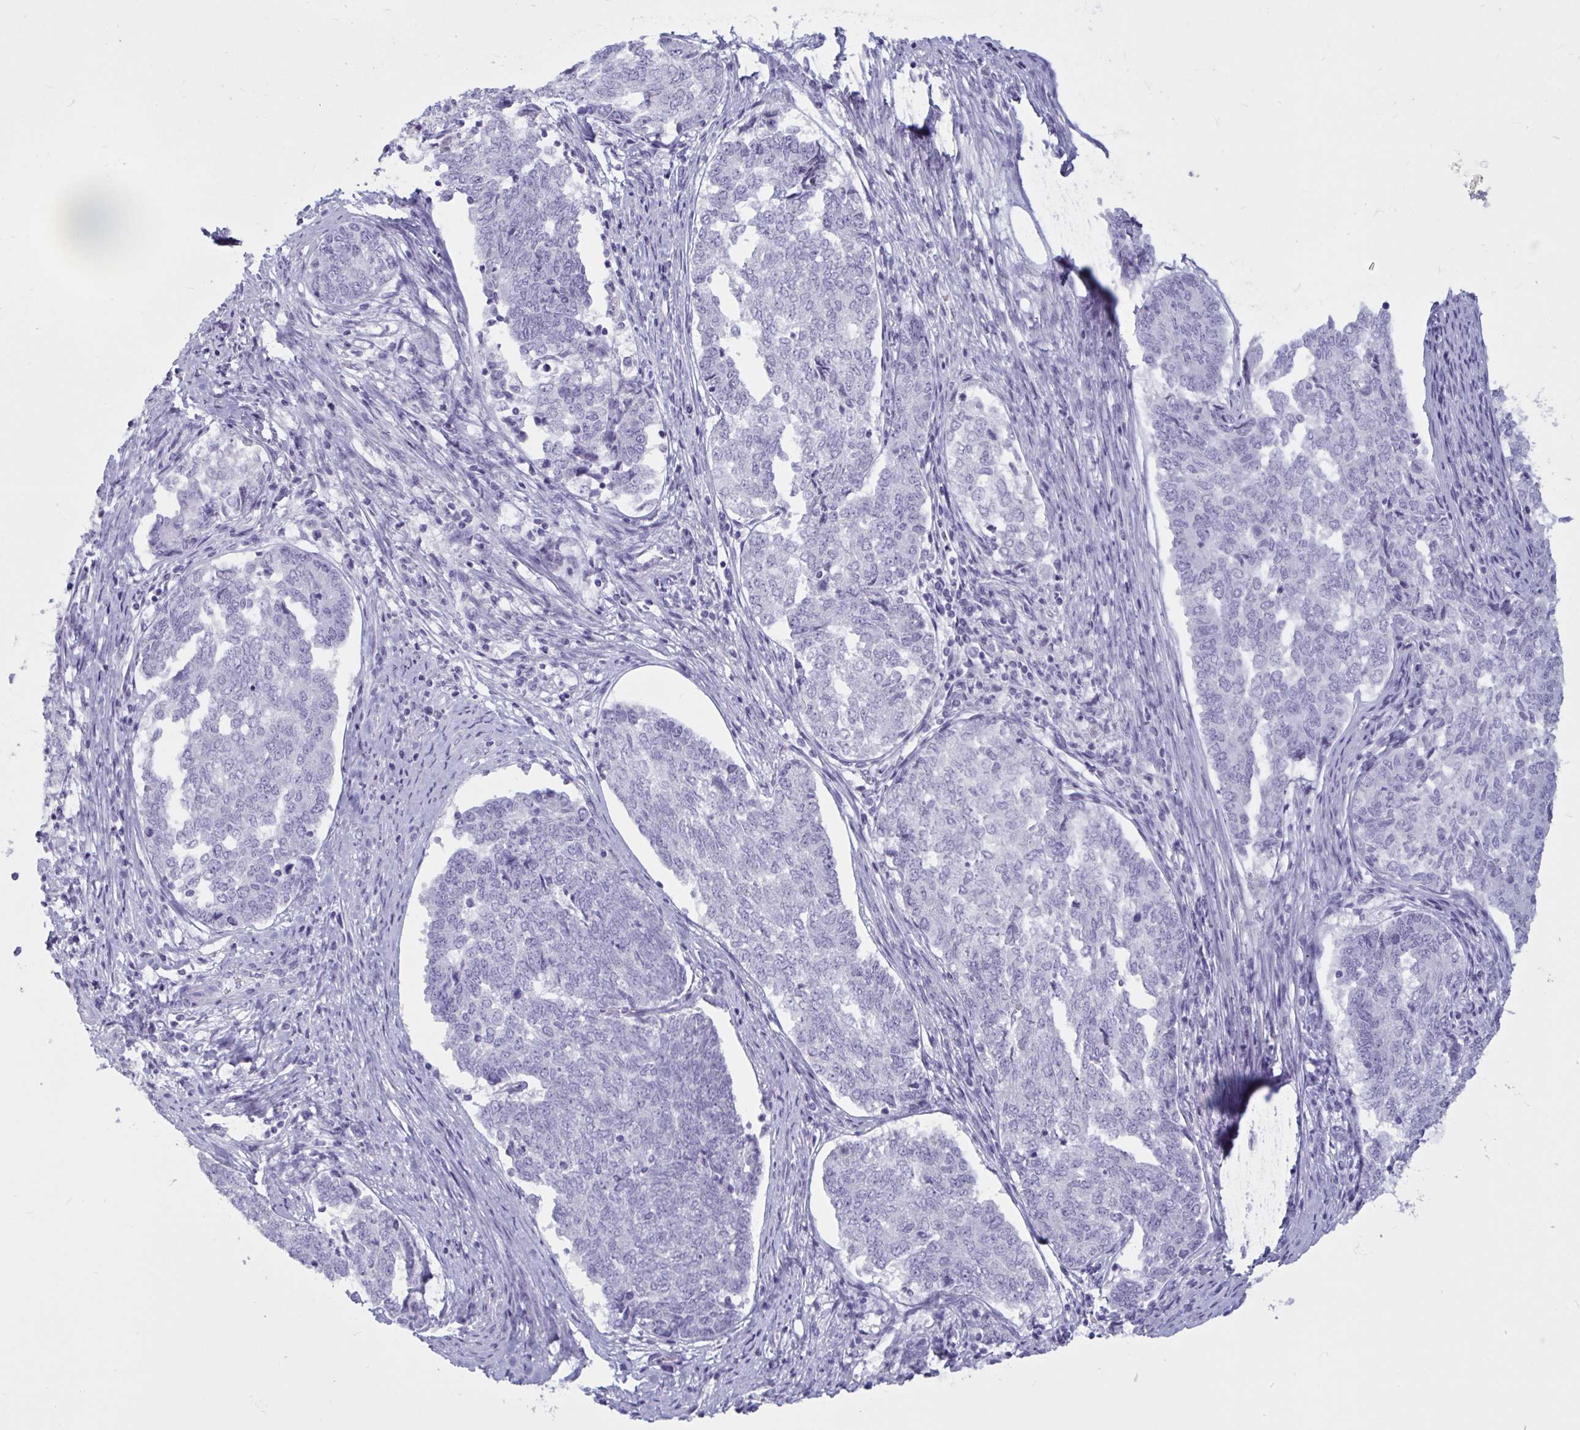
{"staining": {"intensity": "negative", "quantity": "none", "location": "none"}, "tissue": "endometrial cancer", "cell_type": "Tumor cells", "image_type": "cancer", "snomed": [{"axis": "morphology", "description": "Adenocarcinoma, NOS"}, {"axis": "topography", "description": "Endometrium"}], "caption": "This photomicrograph is of endometrial cancer stained with immunohistochemistry (IHC) to label a protein in brown with the nuclei are counter-stained blue. There is no positivity in tumor cells.", "gene": "BBS10", "patient": {"sex": "female", "age": 80}}